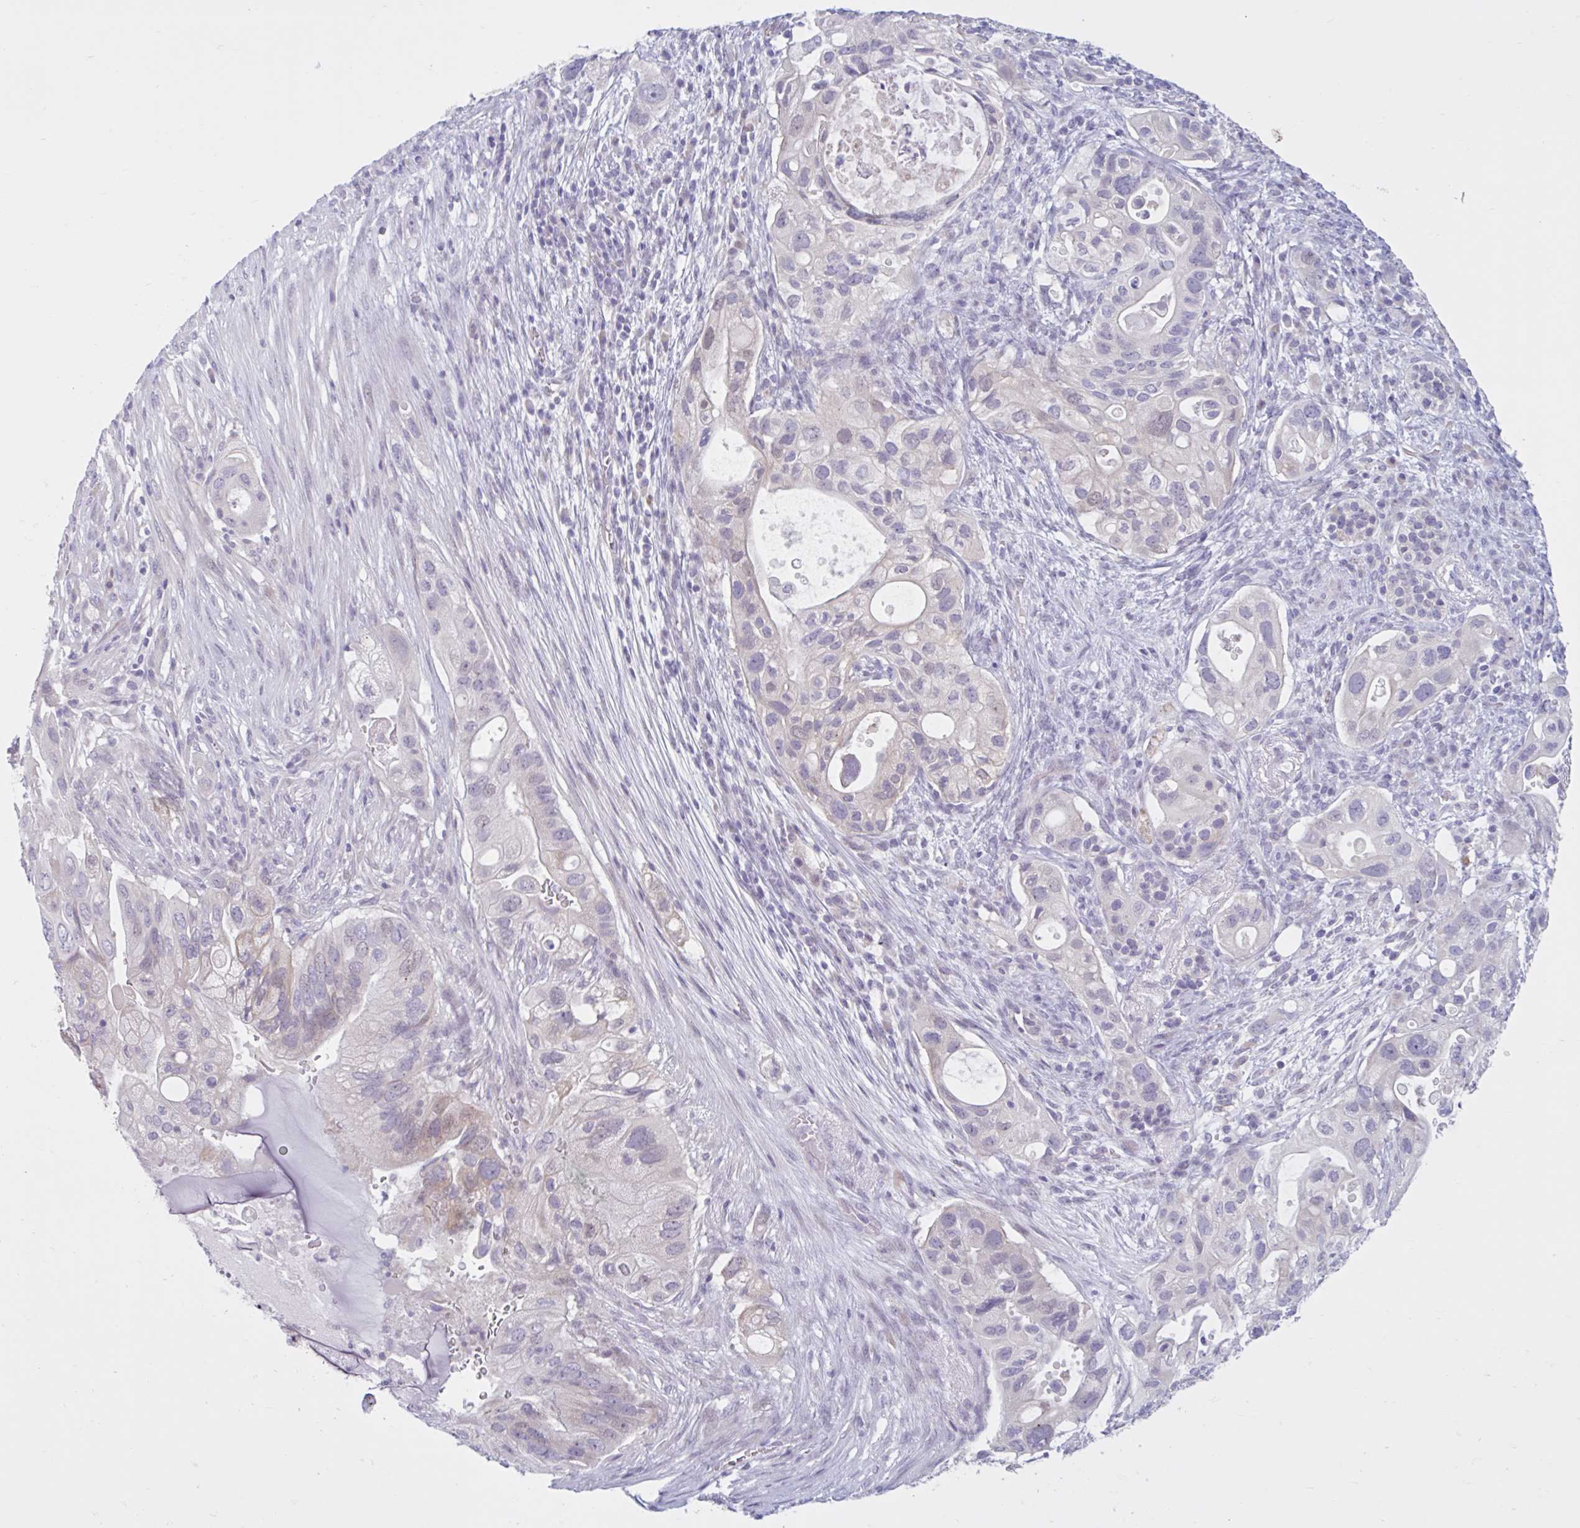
{"staining": {"intensity": "negative", "quantity": "none", "location": "none"}, "tissue": "pancreatic cancer", "cell_type": "Tumor cells", "image_type": "cancer", "snomed": [{"axis": "morphology", "description": "Adenocarcinoma, NOS"}, {"axis": "topography", "description": "Pancreas"}], "caption": "Tumor cells are negative for protein expression in human pancreatic cancer.", "gene": "FAM153A", "patient": {"sex": "female", "age": 72}}